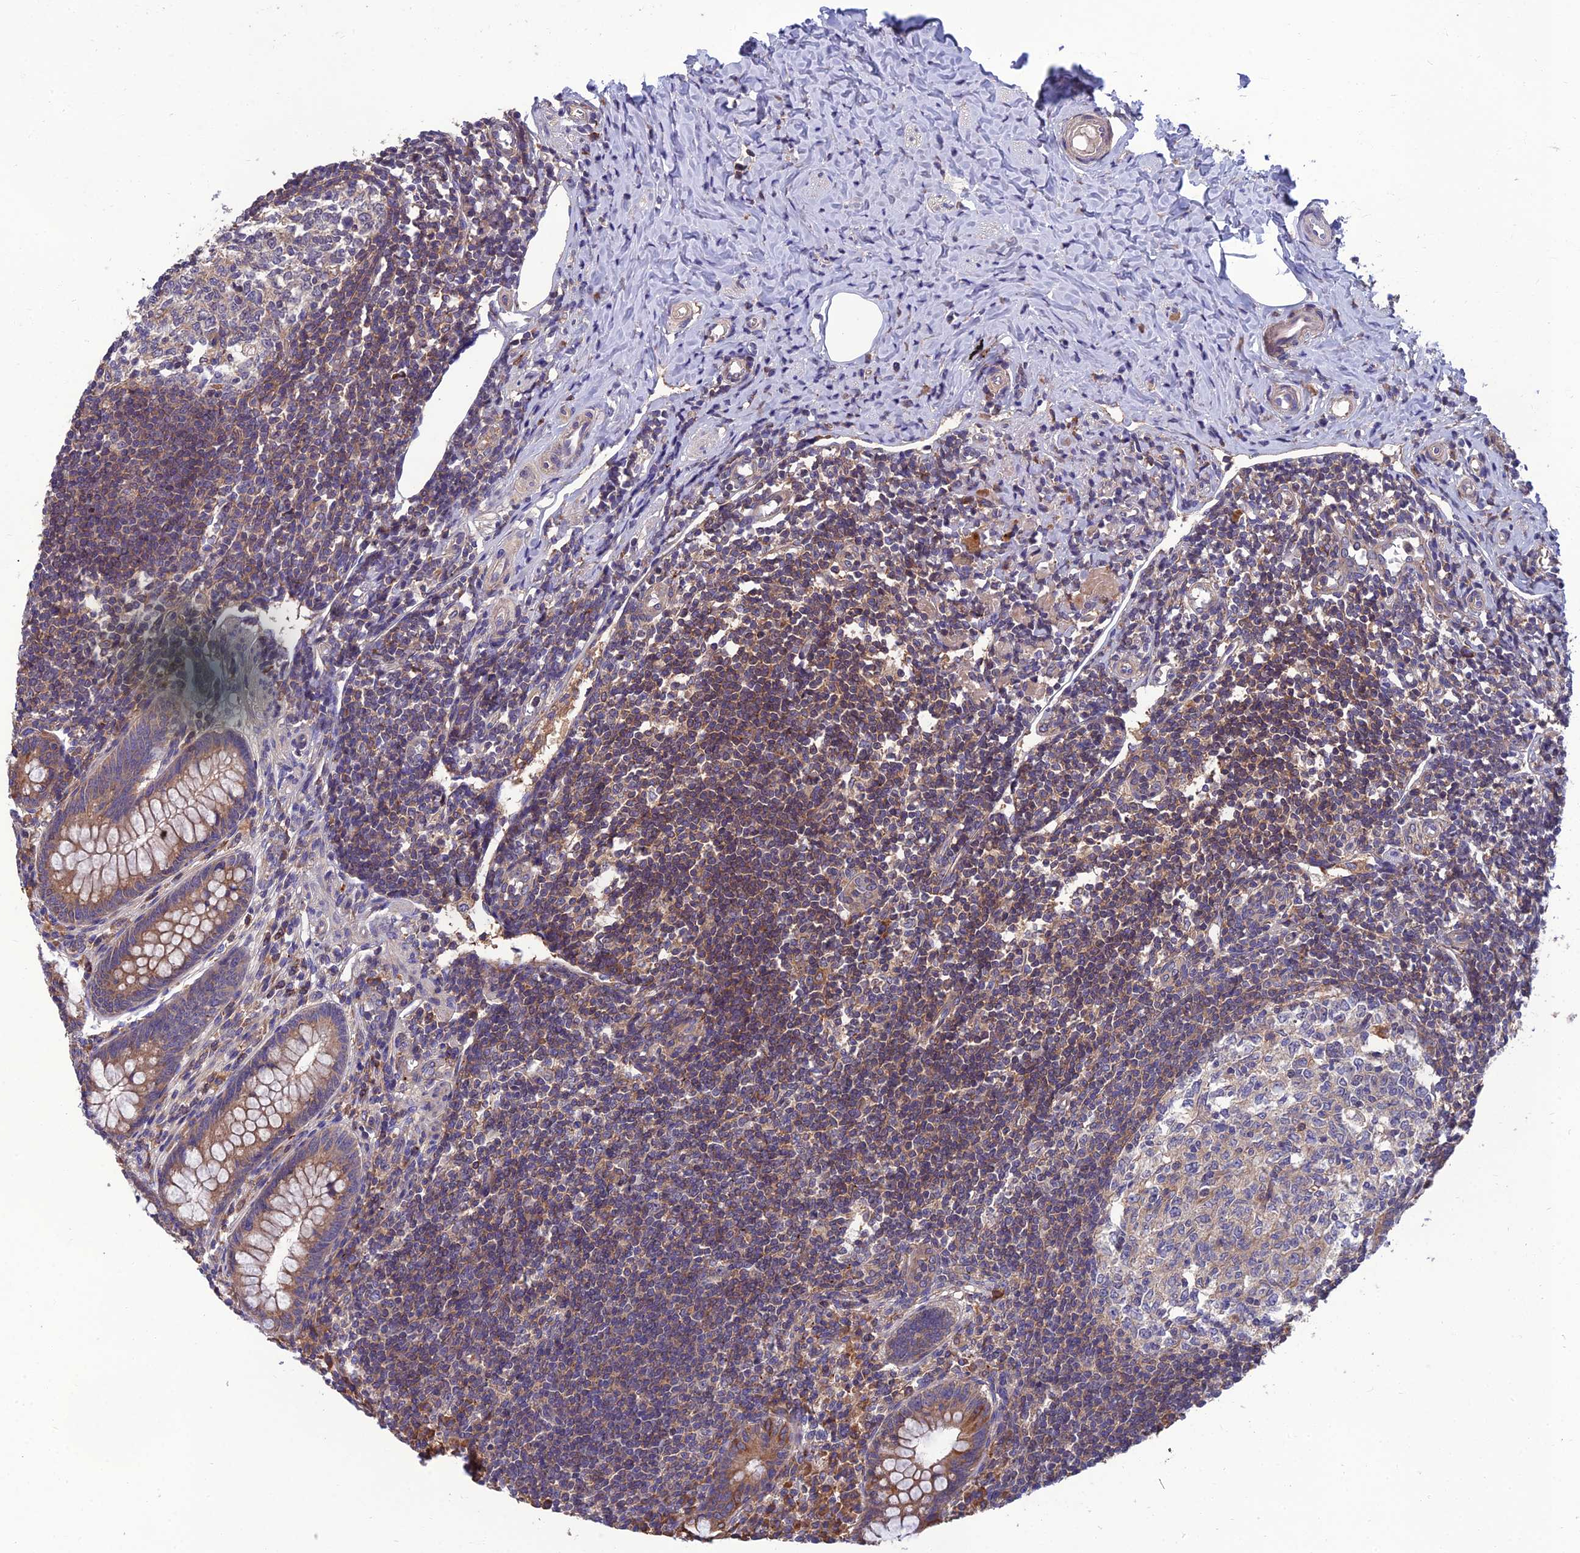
{"staining": {"intensity": "strong", "quantity": ">75%", "location": "cytoplasmic/membranous"}, "tissue": "appendix", "cell_type": "Glandular cells", "image_type": "normal", "snomed": [{"axis": "morphology", "description": "Normal tissue, NOS"}, {"axis": "topography", "description": "Appendix"}], "caption": "Protein expression analysis of unremarkable appendix exhibits strong cytoplasmic/membranous staining in about >75% of glandular cells.", "gene": "UMAD1", "patient": {"sex": "female", "age": 33}}